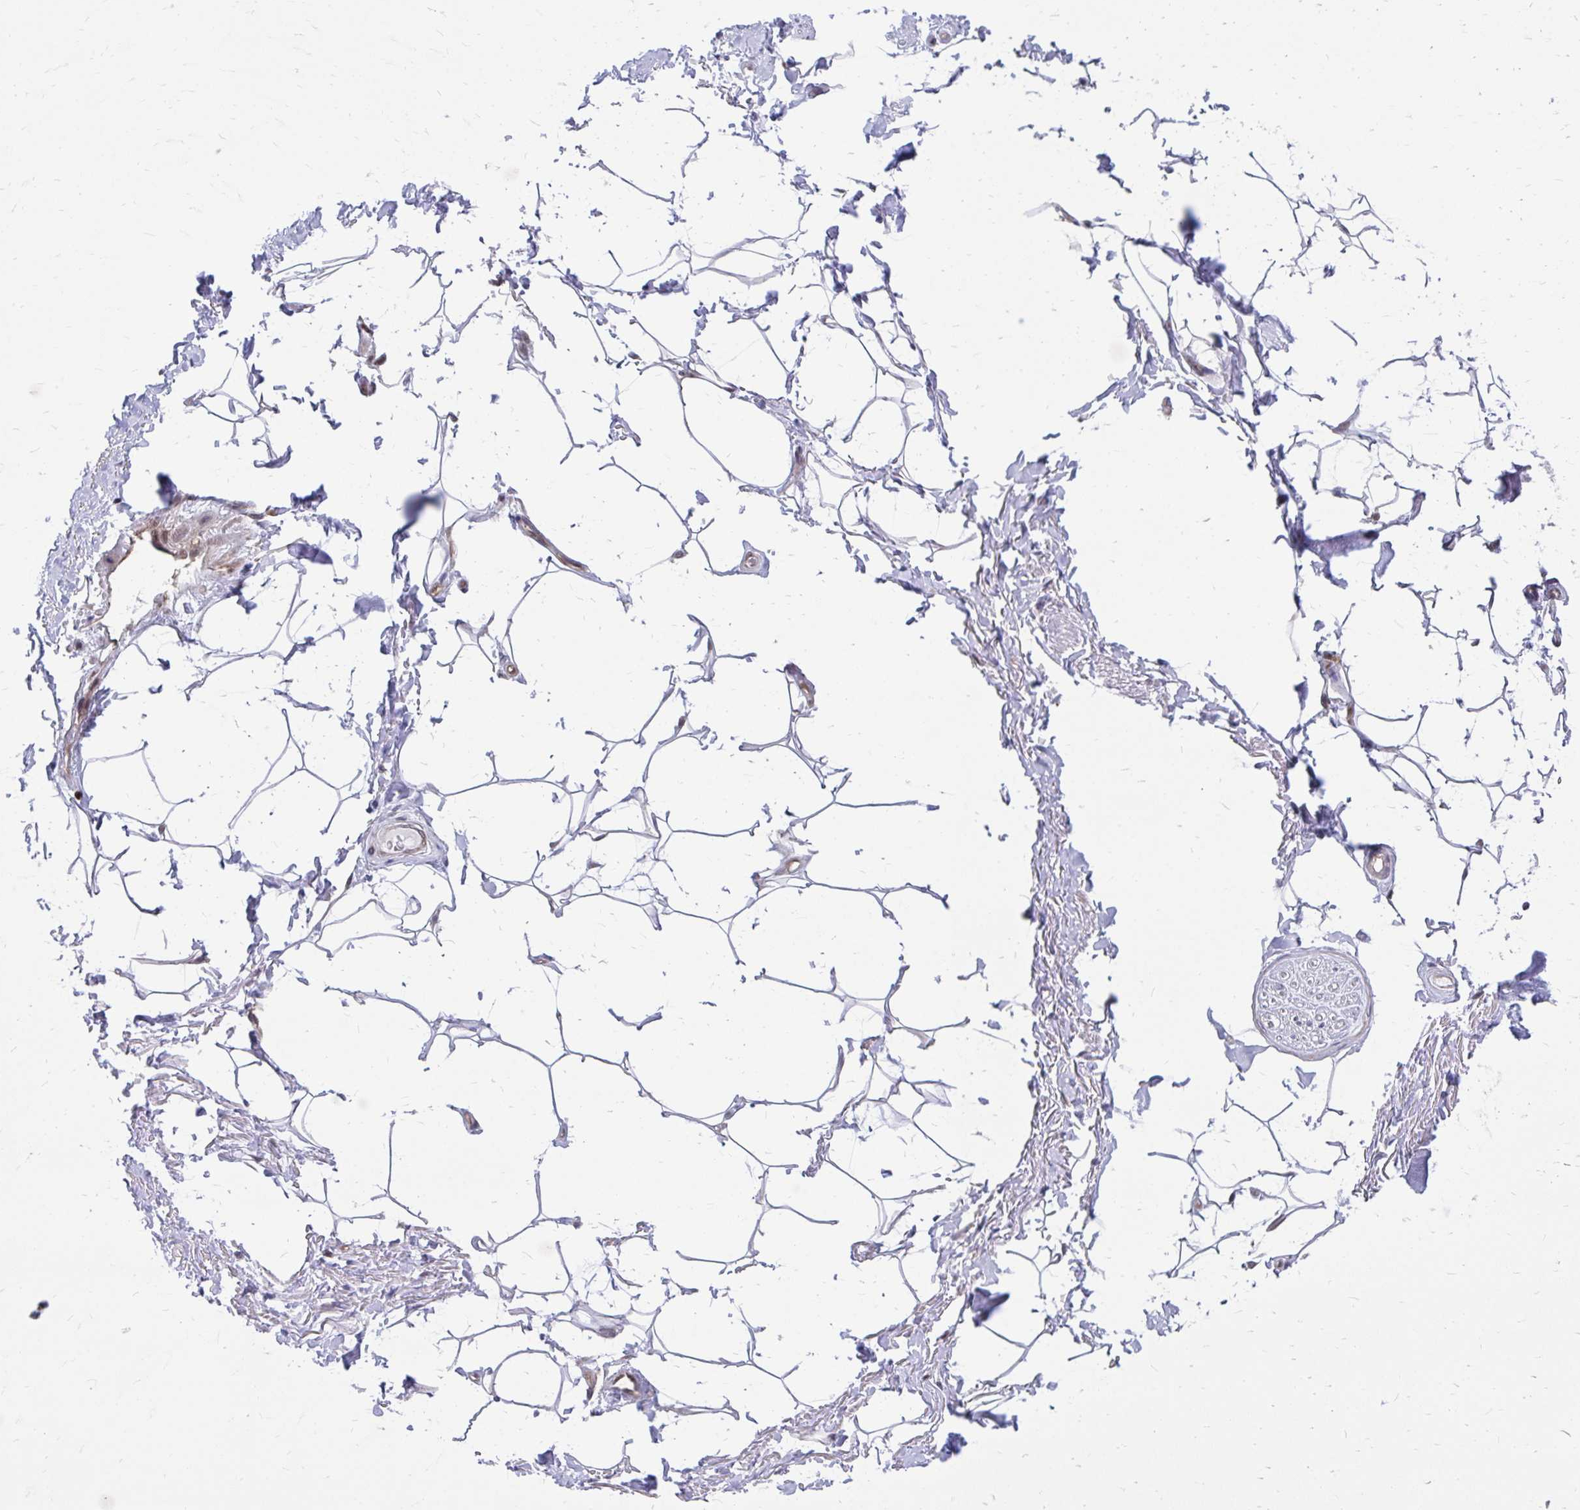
{"staining": {"intensity": "negative", "quantity": "none", "location": "none"}, "tissue": "adipose tissue", "cell_type": "Adipocytes", "image_type": "normal", "snomed": [{"axis": "morphology", "description": "Normal tissue, NOS"}, {"axis": "topography", "description": "Peripheral nerve tissue"}], "caption": "Human adipose tissue stained for a protein using IHC demonstrates no expression in adipocytes.", "gene": "ANKRD30B", "patient": {"sex": "male", "age": 51}}